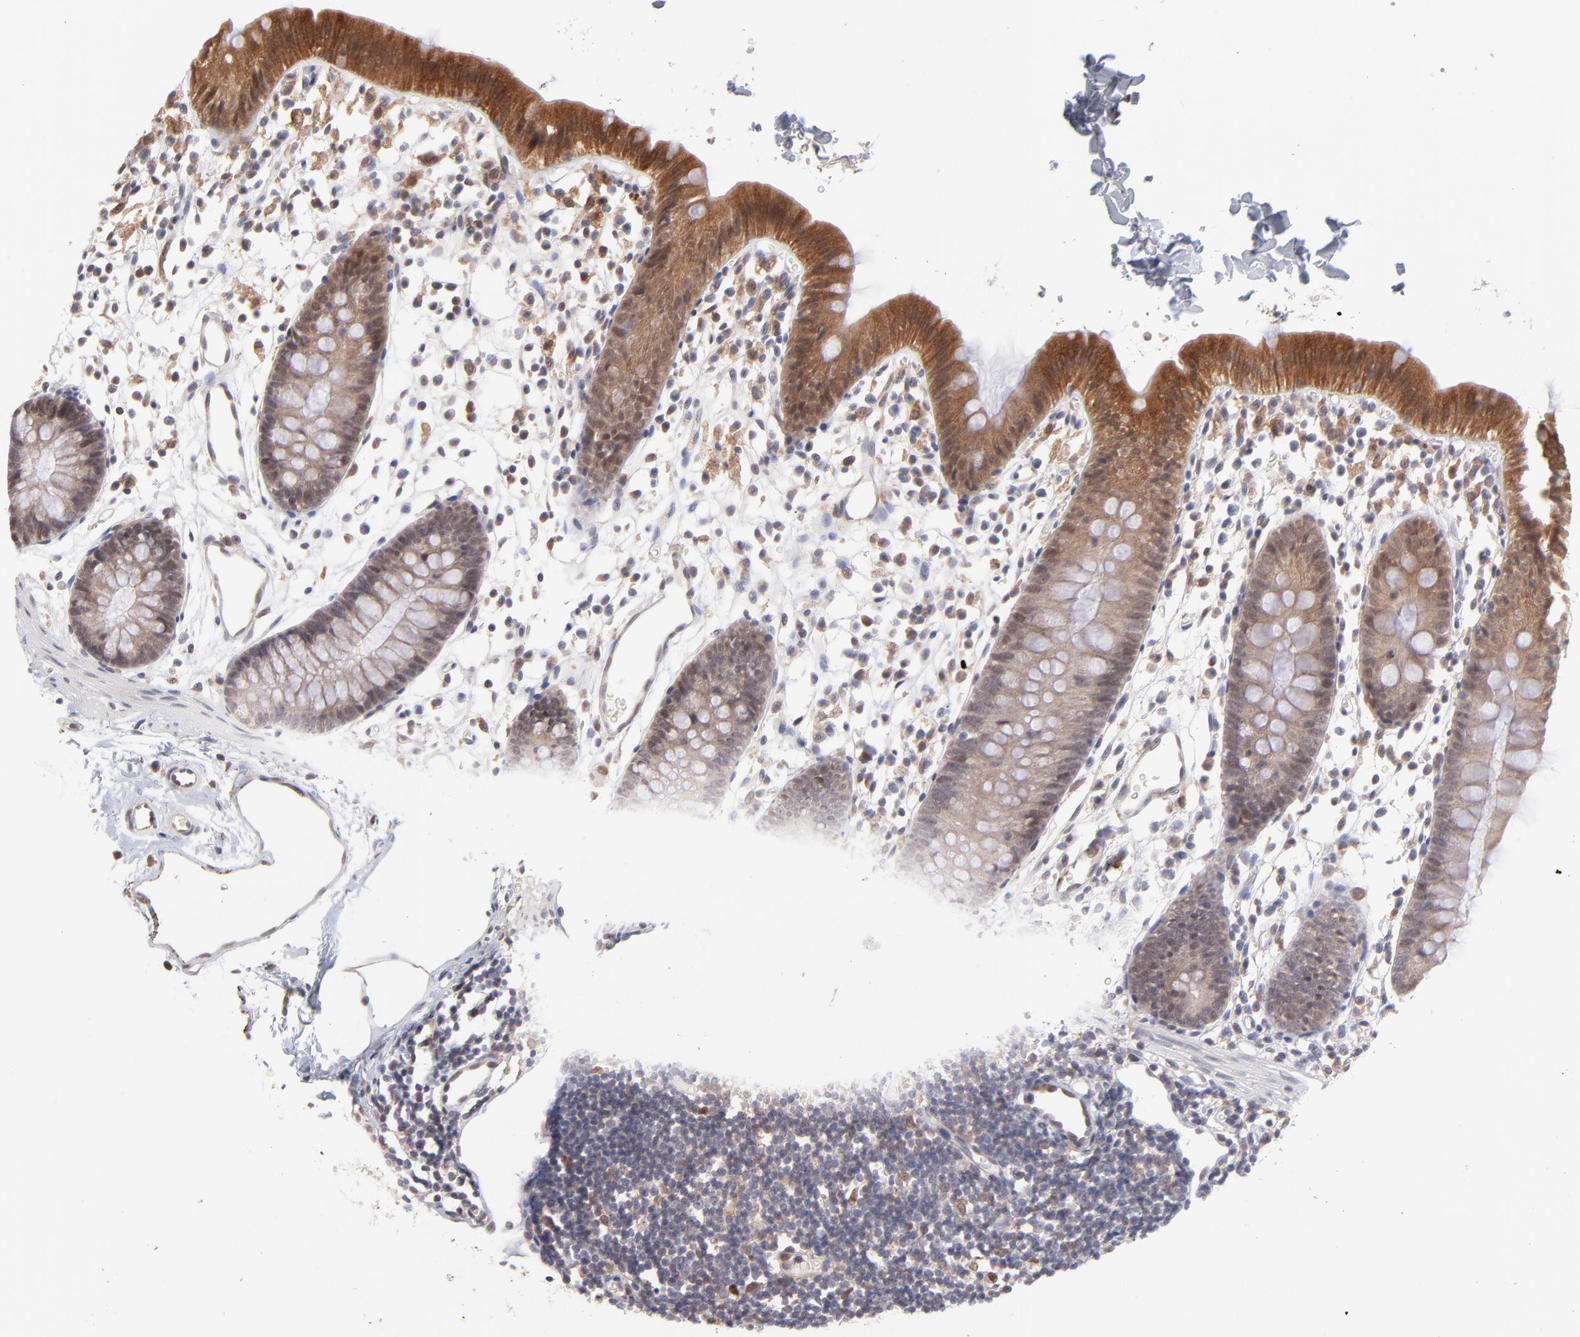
{"staining": {"intensity": "weak", "quantity": "25%-75%", "location": "cytoplasmic/membranous"}, "tissue": "colon", "cell_type": "Endothelial cells", "image_type": "normal", "snomed": [{"axis": "morphology", "description": "Normal tissue, NOS"}, {"axis": "topography", "description": "Colon"}], "caption": "Immunohistochemical staining of normal human colon exhibits weak cytoplasmic/membranous protein positivity in about 25%-75% of endothelial cells.", "gene": "OAS1", "patient": {"sex": "male", "age": 14}}